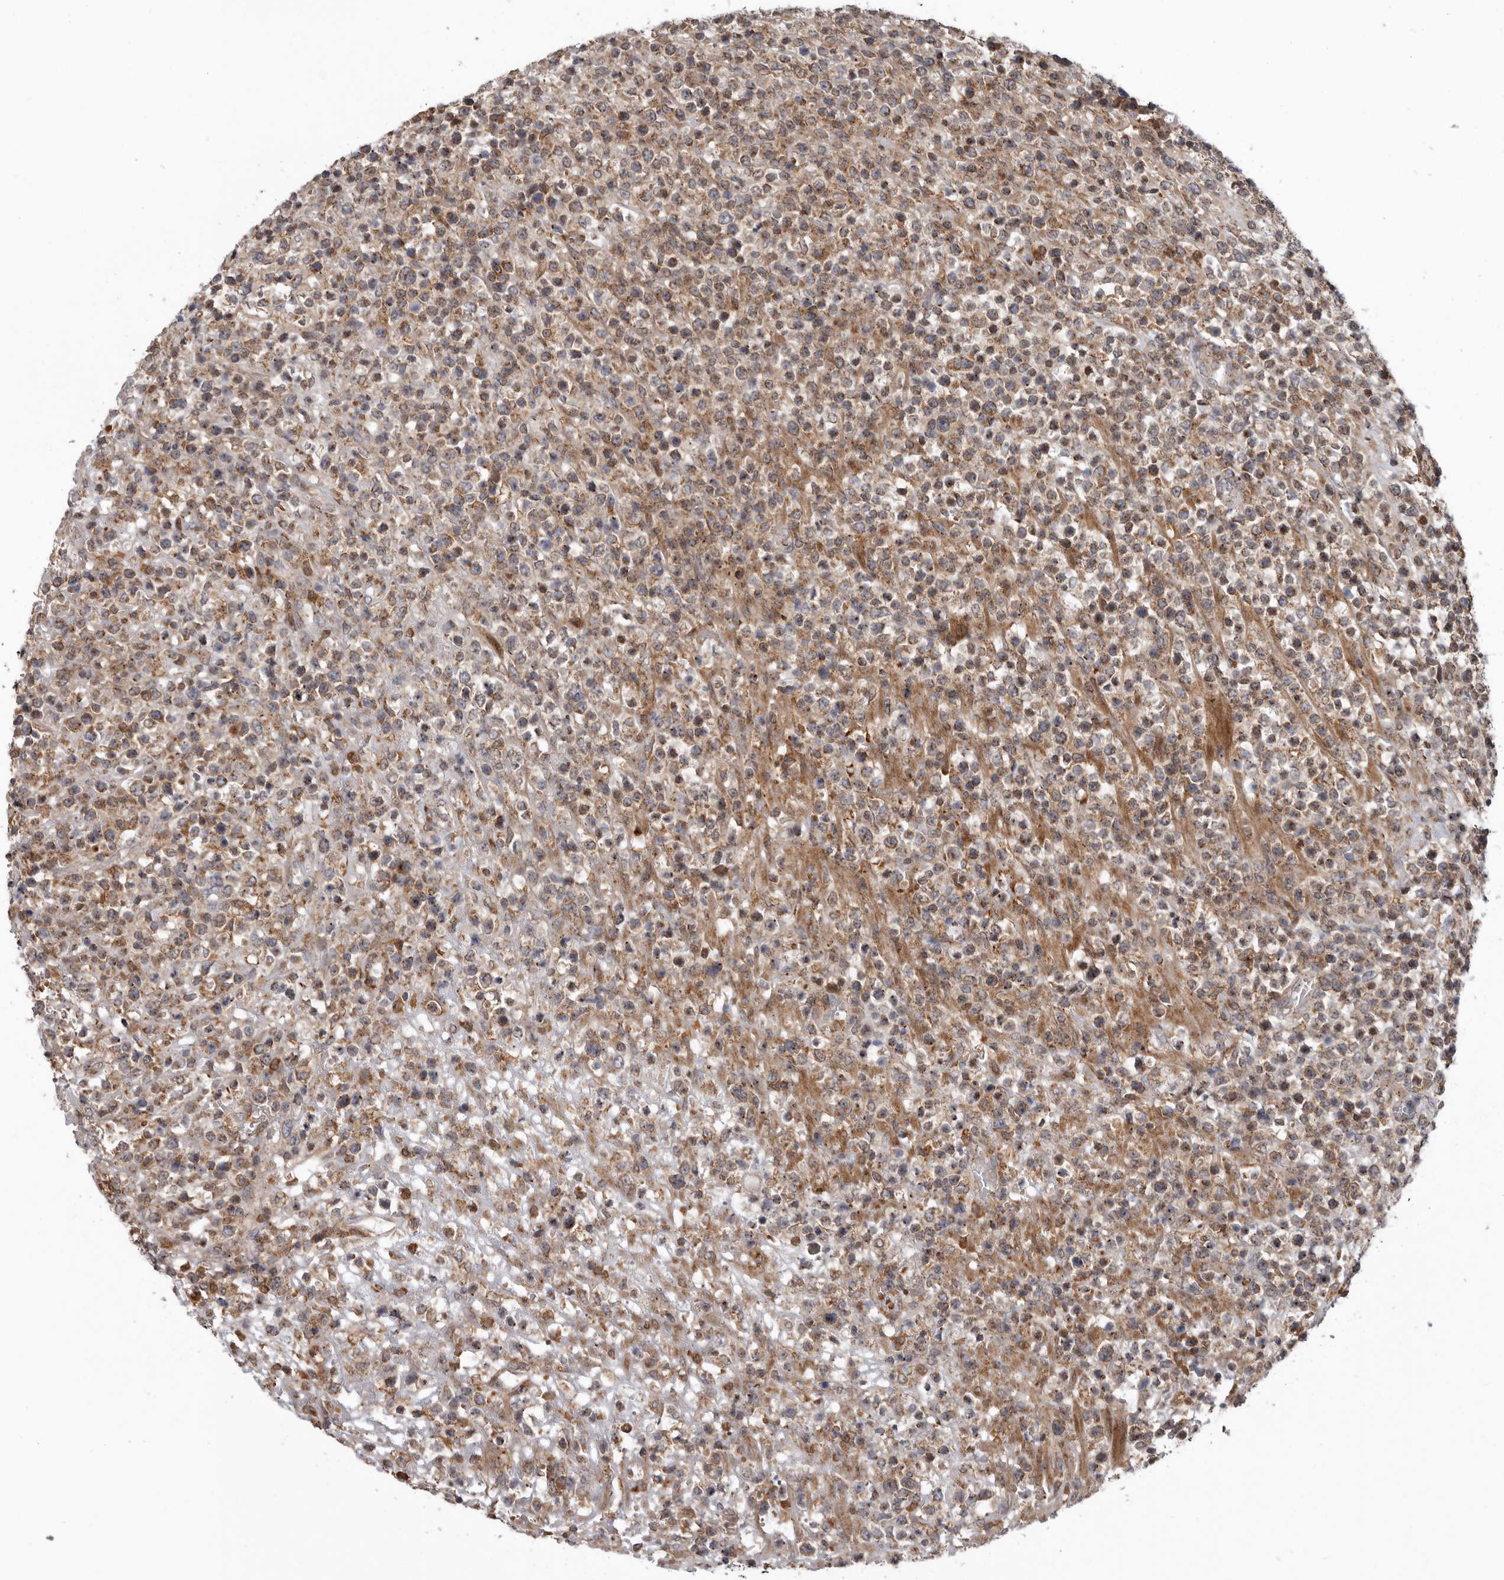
{"staining": {"intensity": "moderate", "quantity": ">75%", "location": "cytoplasmic/membranous"}, "tissue": "lymphoma", "cell_type": "Tumor cells", "image_type": "cancer", "snomed": [{"axis": "morphology", "description": "Malignant lymphoma, non-Hodgkin's type, High grade"}, {"axis": "topography", "description": "Colon"}], "caption": "An immunohistochemistry image of neoplastic tissue is shown. Protein staining in brown shows moderate cytoplasmic/membranous positivity in lymphoma within tumor cells. (DAB (3,3'-diaminobenzidine) IHC, brown staining for protein, blue staining for nuclei).", "gene": "FGFR4", "patient": {"sex": "female", "age": 53}}